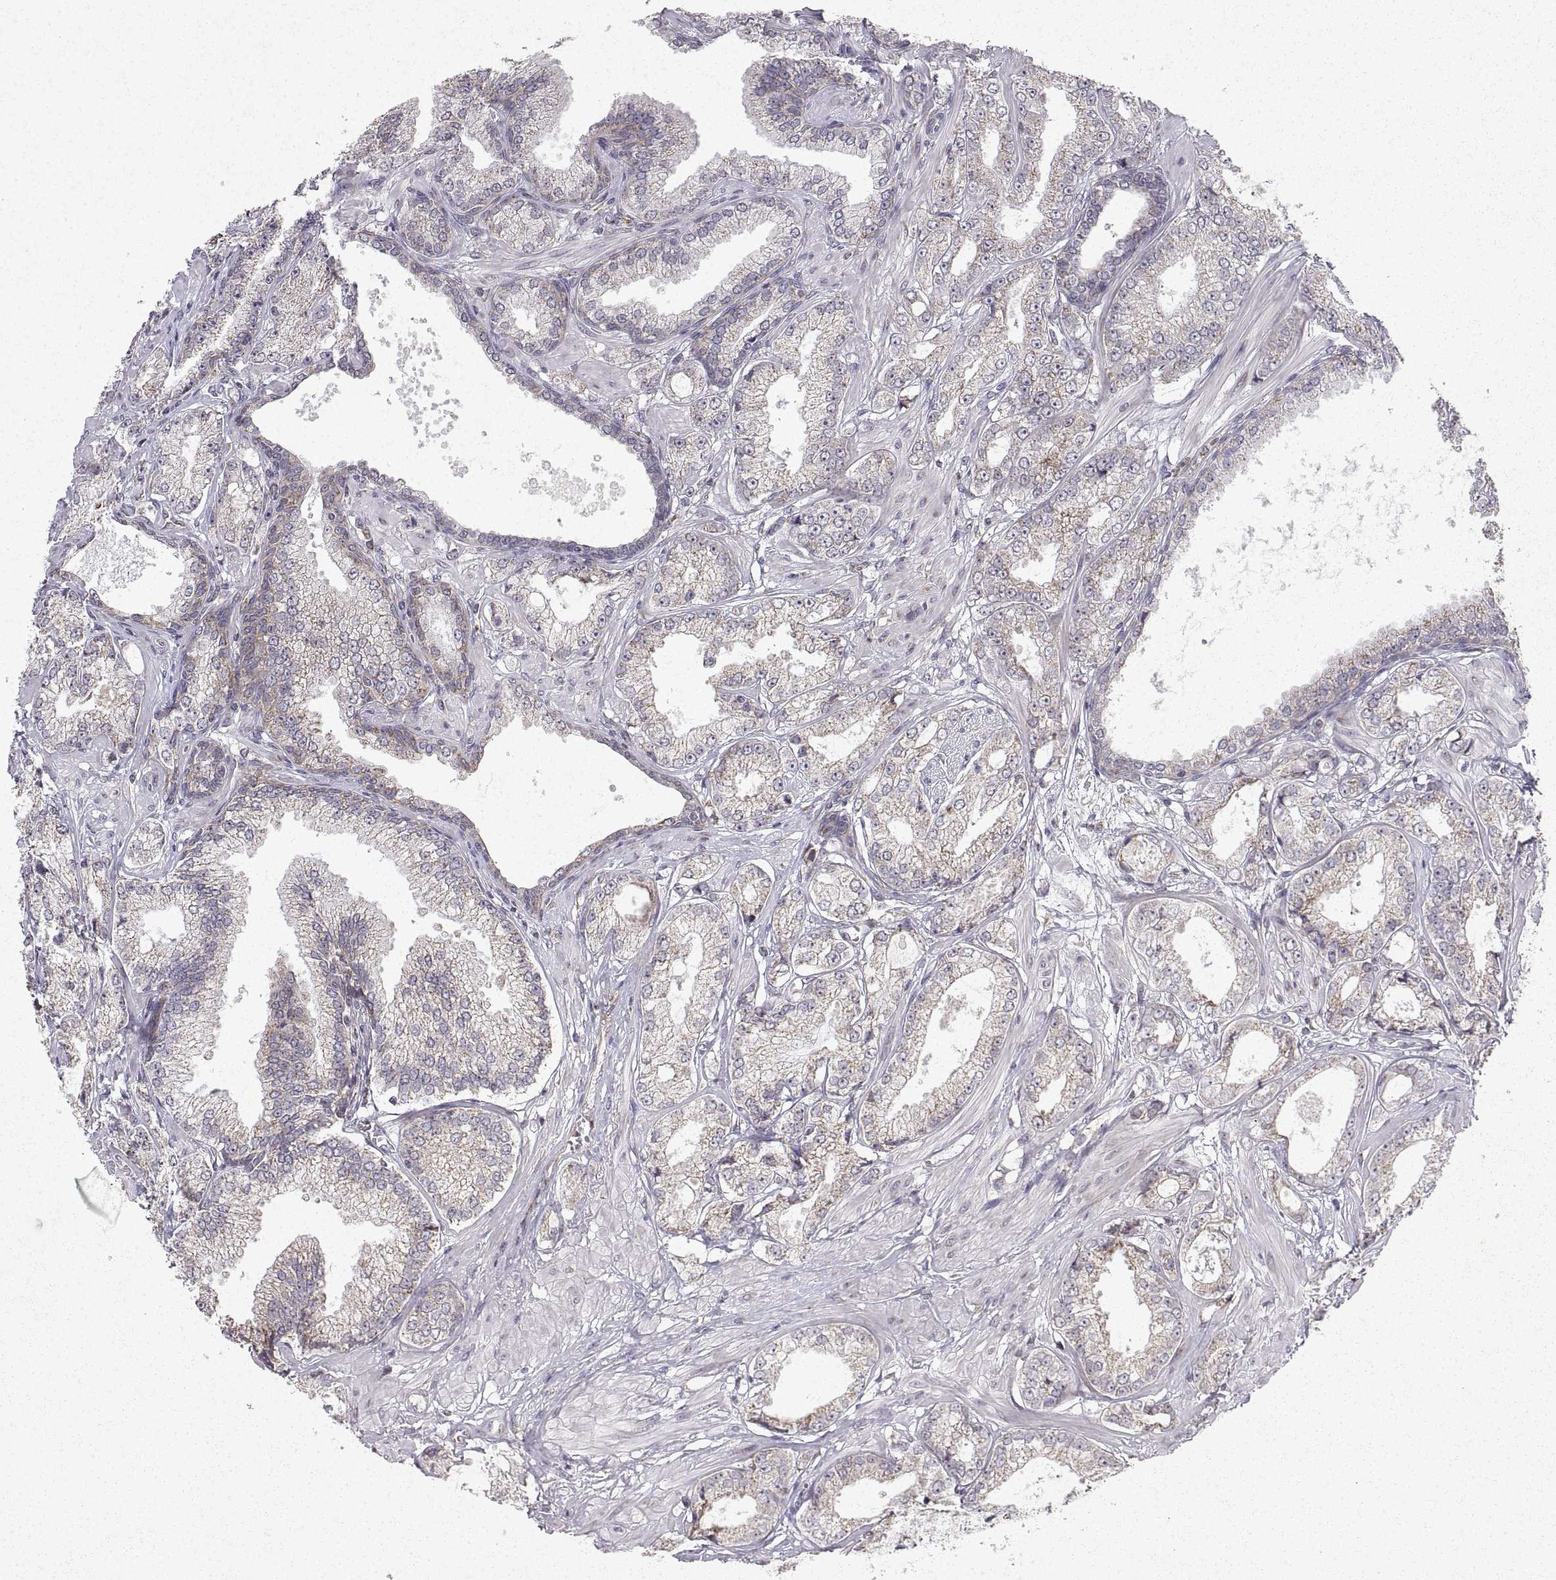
{"staining": {"intensity": "weak", "quantity": "25%-75%", "location": "cytoplasmic/membranous"}, "tissue": "prostate cancer", "cell_type": "Tumor cells", "image_type": "cancer", "snomed": [{"axis": "morphology", "description": "Adenocarcinoma, NOS"}, {"axis": "topography", "description": "Prostate"}], "caption": "Immunohistochemistry (IHC) staining of adenocarcinoma (prostate), which exhibits low levels of weak cytoplasmic/membranous expression in about 25%-75% of tumor cells indicating weak cytoplasmic/membranous protein positivity. The staining was performed using DAB (3,3'-diaminobenzidine) (brown) for protein detection and nuclei were counterstained in hematoxylin (blue).", "gene": "MANBAL", "patient": {"sex": "male", "age": 64}}